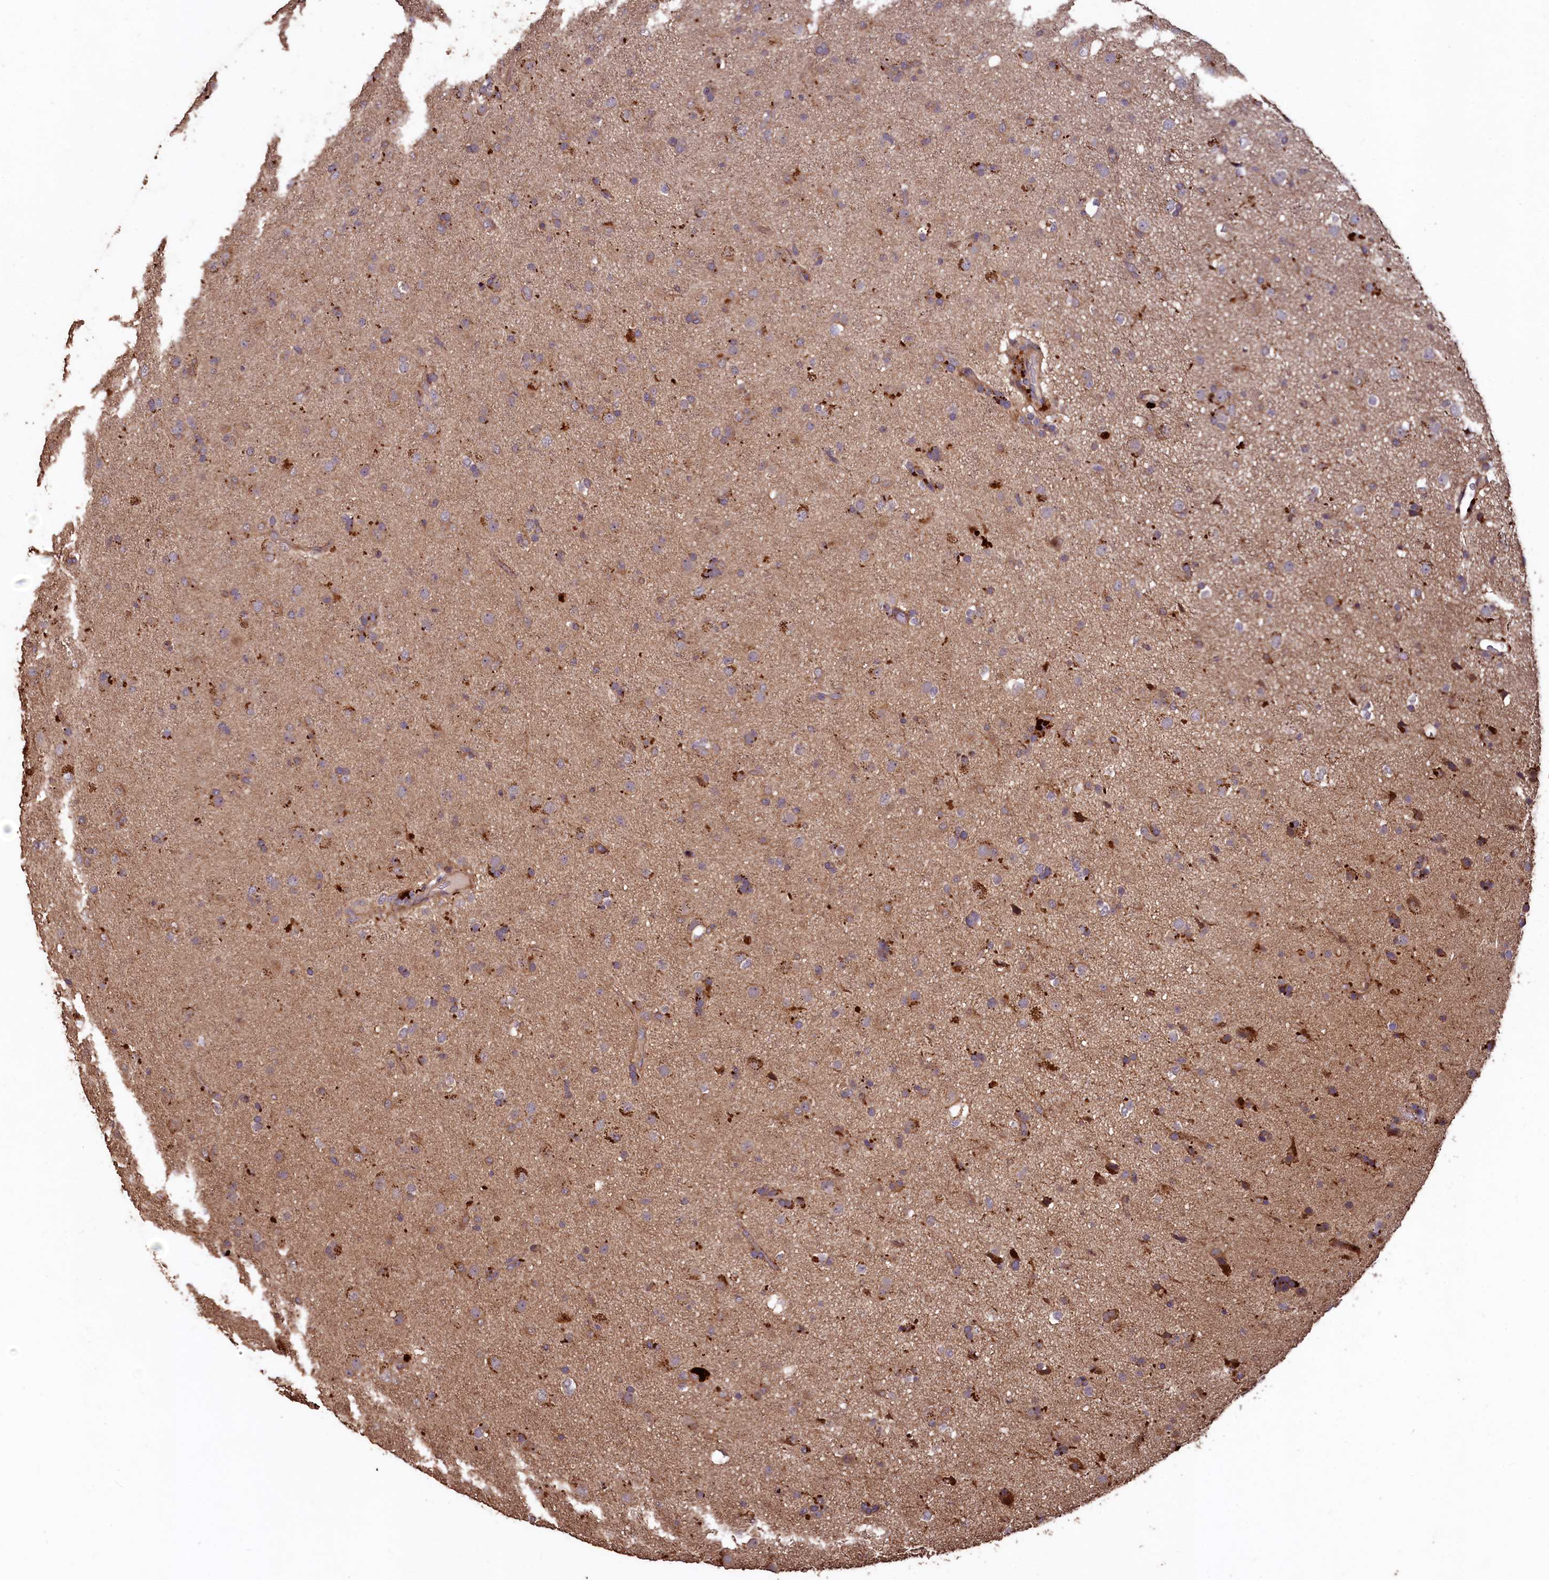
{"staining": {"intensity": "moderate", "quantity": "<25%", "location": "cytoplasmic/membranous"}, "tissue": "glioma", "cell_type": "Tumor cells", "image_type": "cancer", "snomed": [{"axis": "morphology", "description": "Glioma, malignant, Low grade"}, {"axis": "topography", "description": "Brain"}], "caption": "This is a micrograph of IHC staining of glioma, which shows moderate positivity in the cytoplasmic/membranous of tumor cells.", "gene": "TMEM98", "patient": {"sex": "male", "age": 65}}